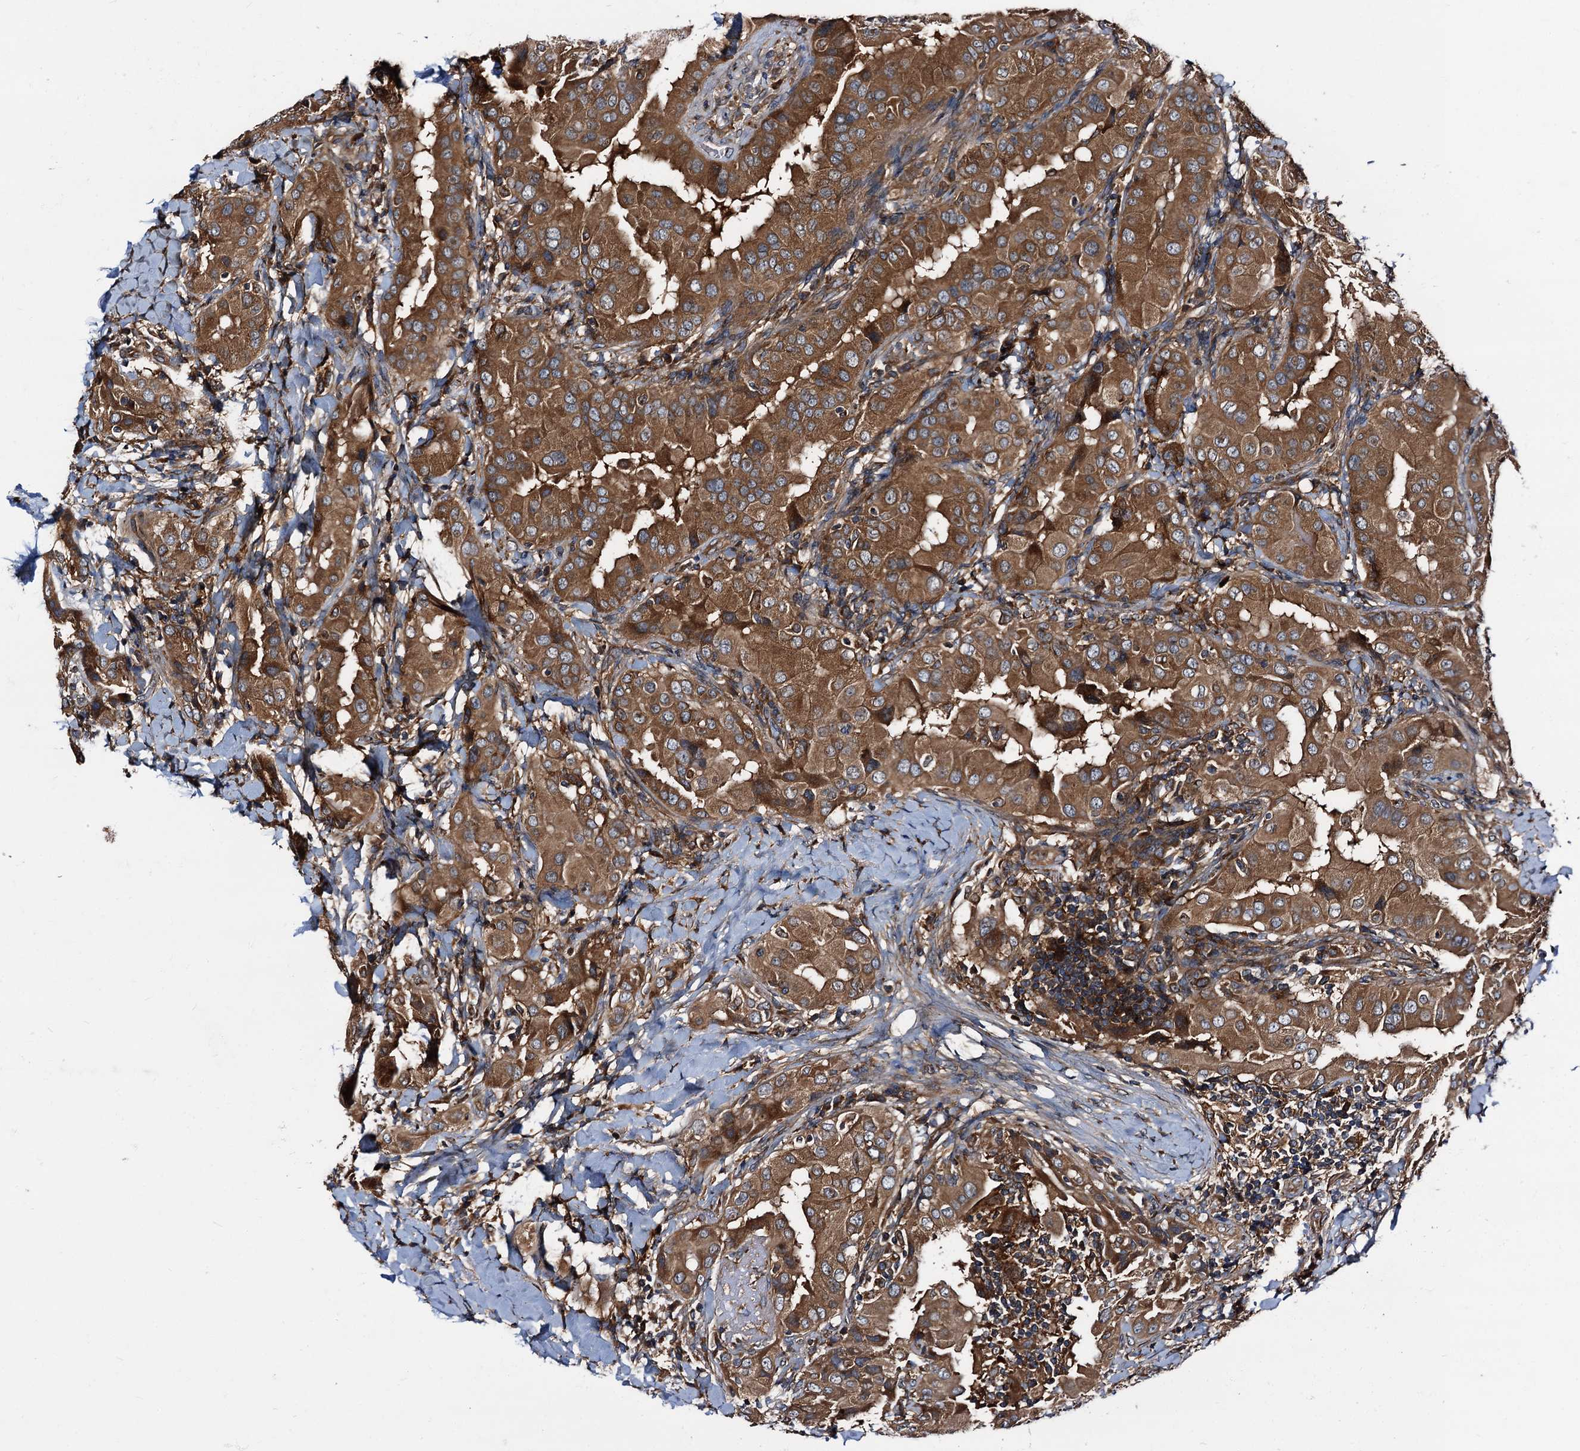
{"staining": {"intensity": "strong", "quantity": ">75%", "location": "cytoplasmic/membranous"}, "tissue": "thyroid cancer", "cell_type": "Tumor cells", "image_type": "cancer", "snomed": [{"axis": "morphology", "description": "Papillary adenocarcinoma, NOS"}, {"axis": "topography", "description": "Thyroid gland"}], "caption": "This photomicrograph demonstrates immunohistochemistry (IHC) staining of human thyroid cancer (papillary adenocarcinoma), with high strong cytoplasmic/membranous expression in about >75% of tumor cells.", "gene": "PEX5", "patient": {"sex": "male", "age": 33}}